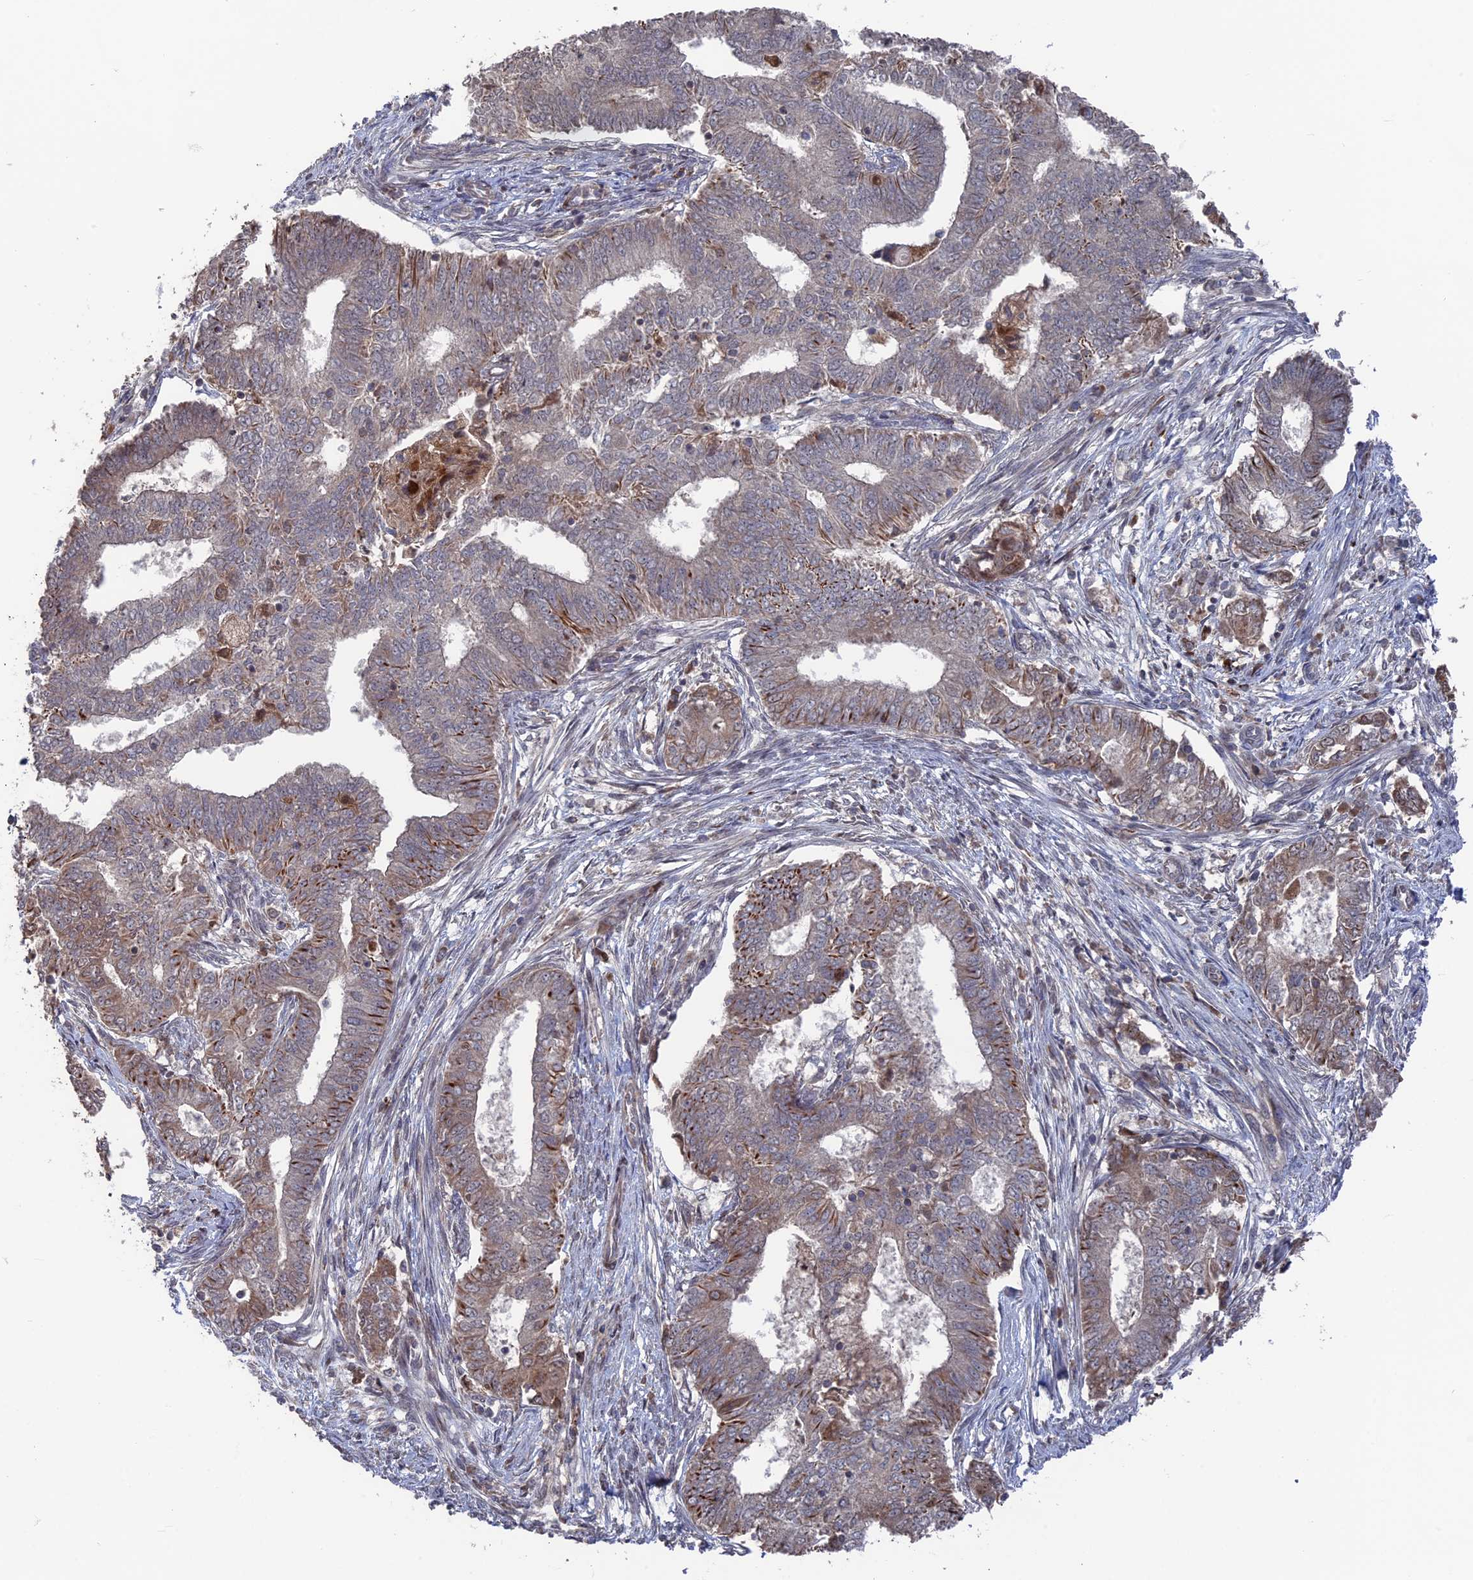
{"staining": {"intensity": "moderate", "quantity": "<25%", "location": "cytoplasmic/membranous"}, "tissue": "endometrial cancer", "cell_type": "Tumor cells", "image_type": "cancer", "snomed": [{"axis": "morphology", "description": "Adenocarcinoma, NOS"}, {"axis": "topography", "description": "Endometrium"}], "caption": "Approximately <25% of tumor cells in human endometrial adenocarcinoma demonstrate moderate cytoplasmic/membranous protein staining as visualized by brown immunohistochemical staining.", "gene": "PLA2G15", "patient": {"sex": "female", "age": 62}}